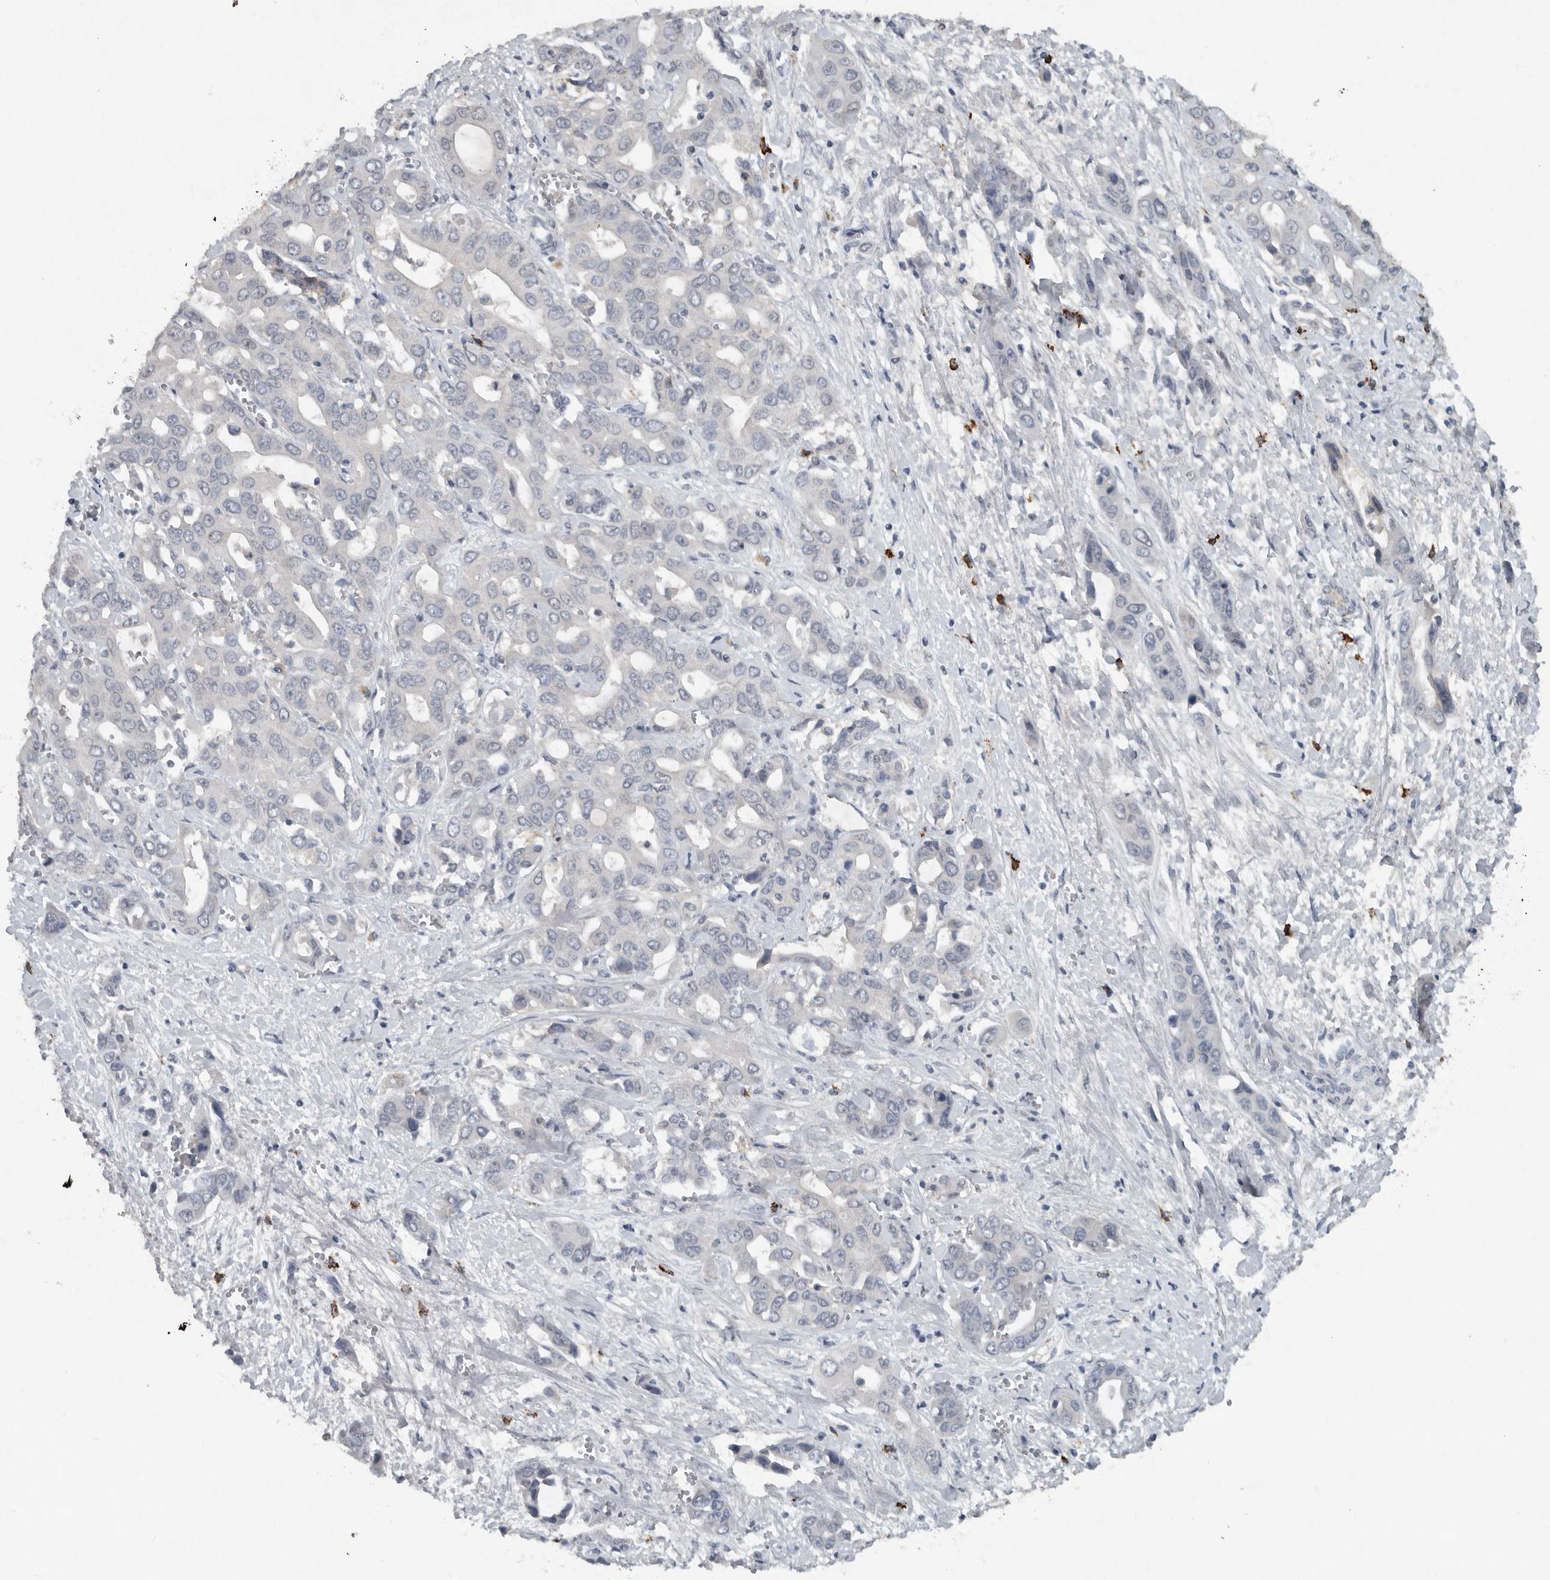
{"staining": {"intensity": "negative", "quantity": "none", "location": "none"}, "tissue": "liver cancer", "cell_type": "Tumor cells", "image_type": "cancer", "snomed": [{"axis": "morphology", "description": "Cholangiocarcinoma"}, {"axis": "topography", "description": "Liver"}], "caption": "A photomicrograph of liver cancer stained for a protein shows no brown staining in tumor cells.", "gene": "IL20", "patient": {"sex": "female", "age": 52}}